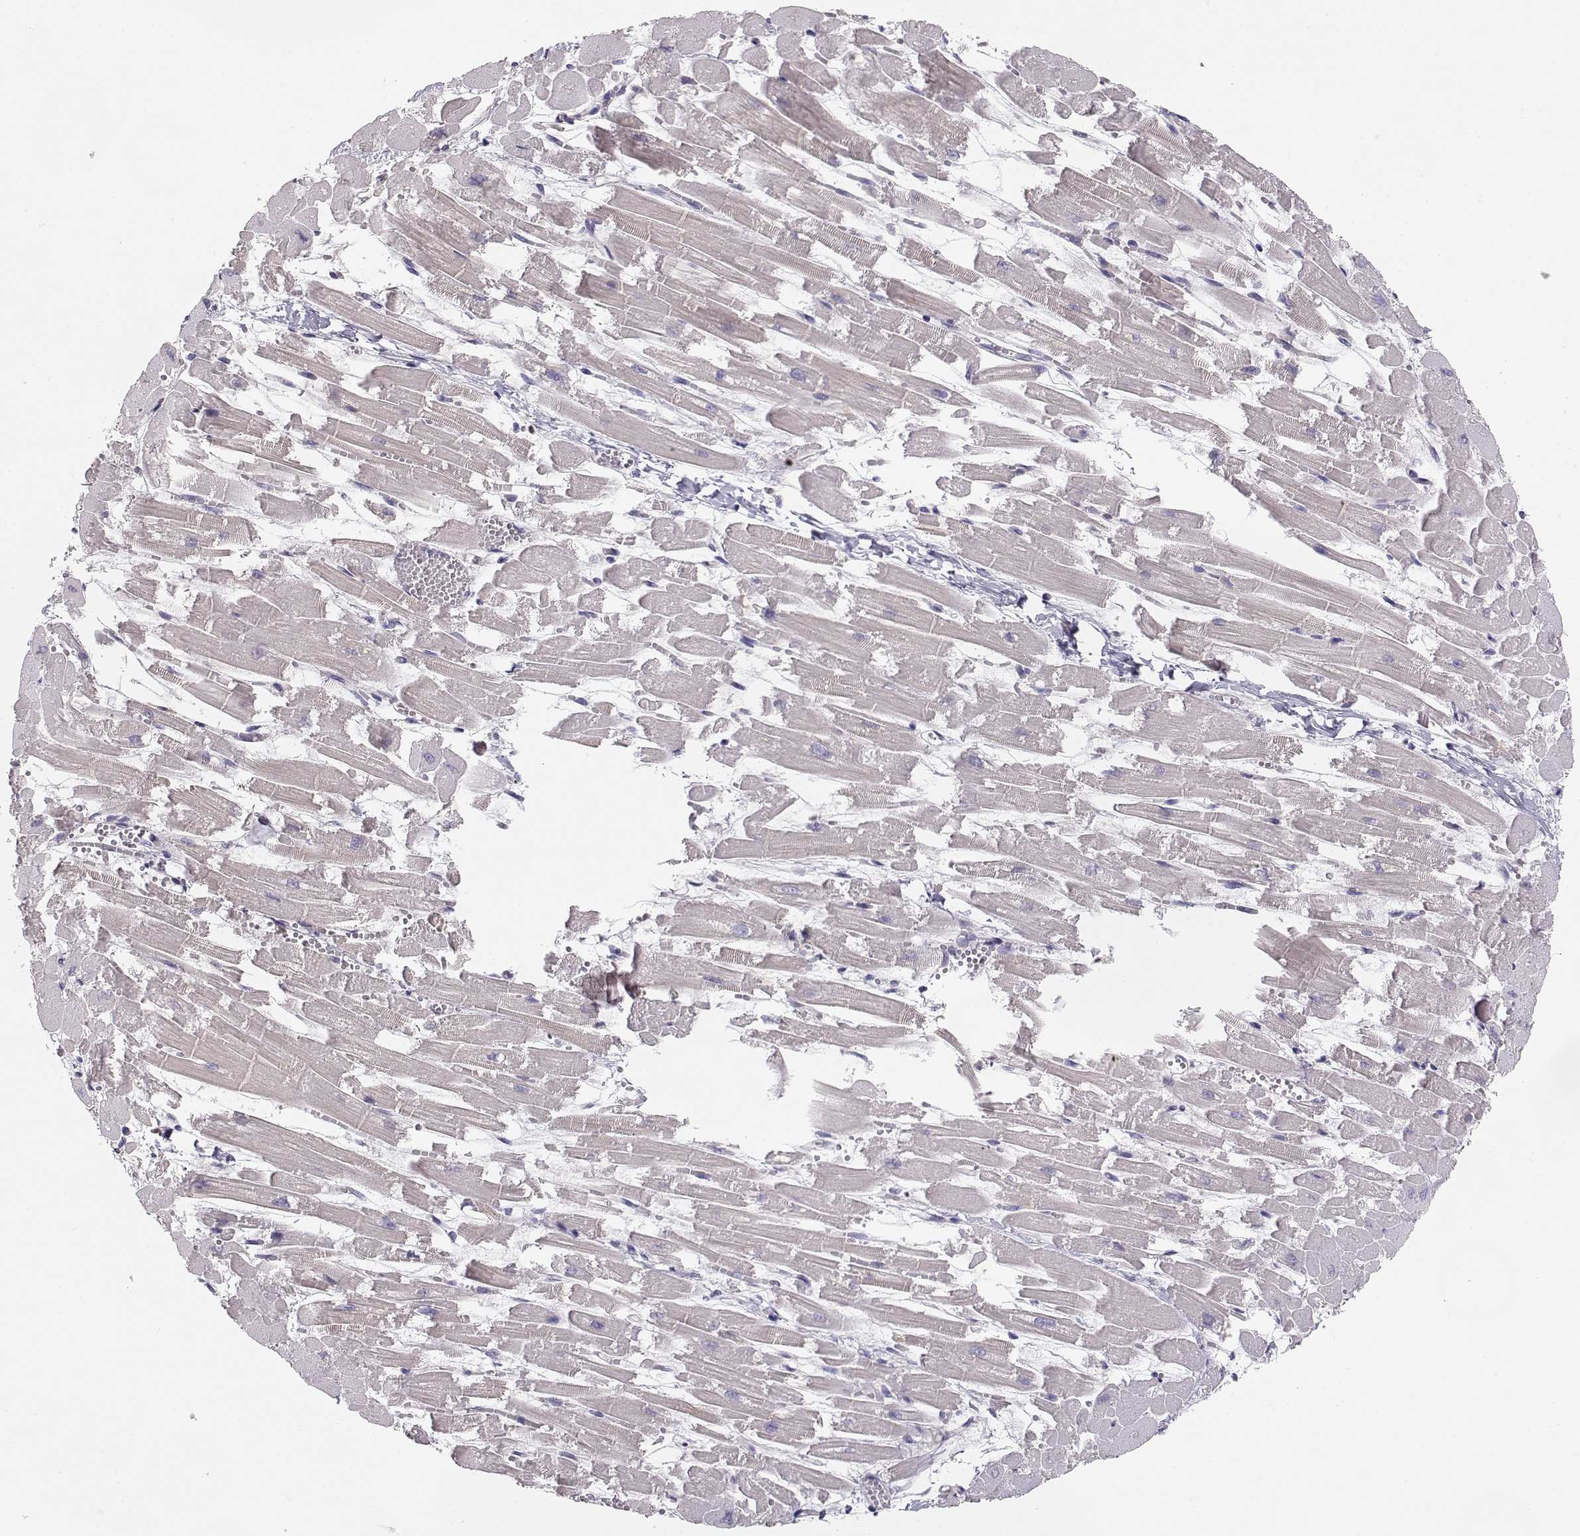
{"staining": {"intensity": "negative", "quantity": "none", "location": "none"}, "tissue": "heart muscle", "cell_type": "Cardiomyocytes", "image_type": "normal", "snomed": [{"axis": "morphology", "description": "Normal tissue, NOS"}, {"axis": "topography", "description": "Heart"}], "caption": "A photomicrograph of heart muscle stained for a protein displays no brown staining in cardiomyocytes.", "gene": "DAPL1", "patient": {"sex": "female", "age": 52}}